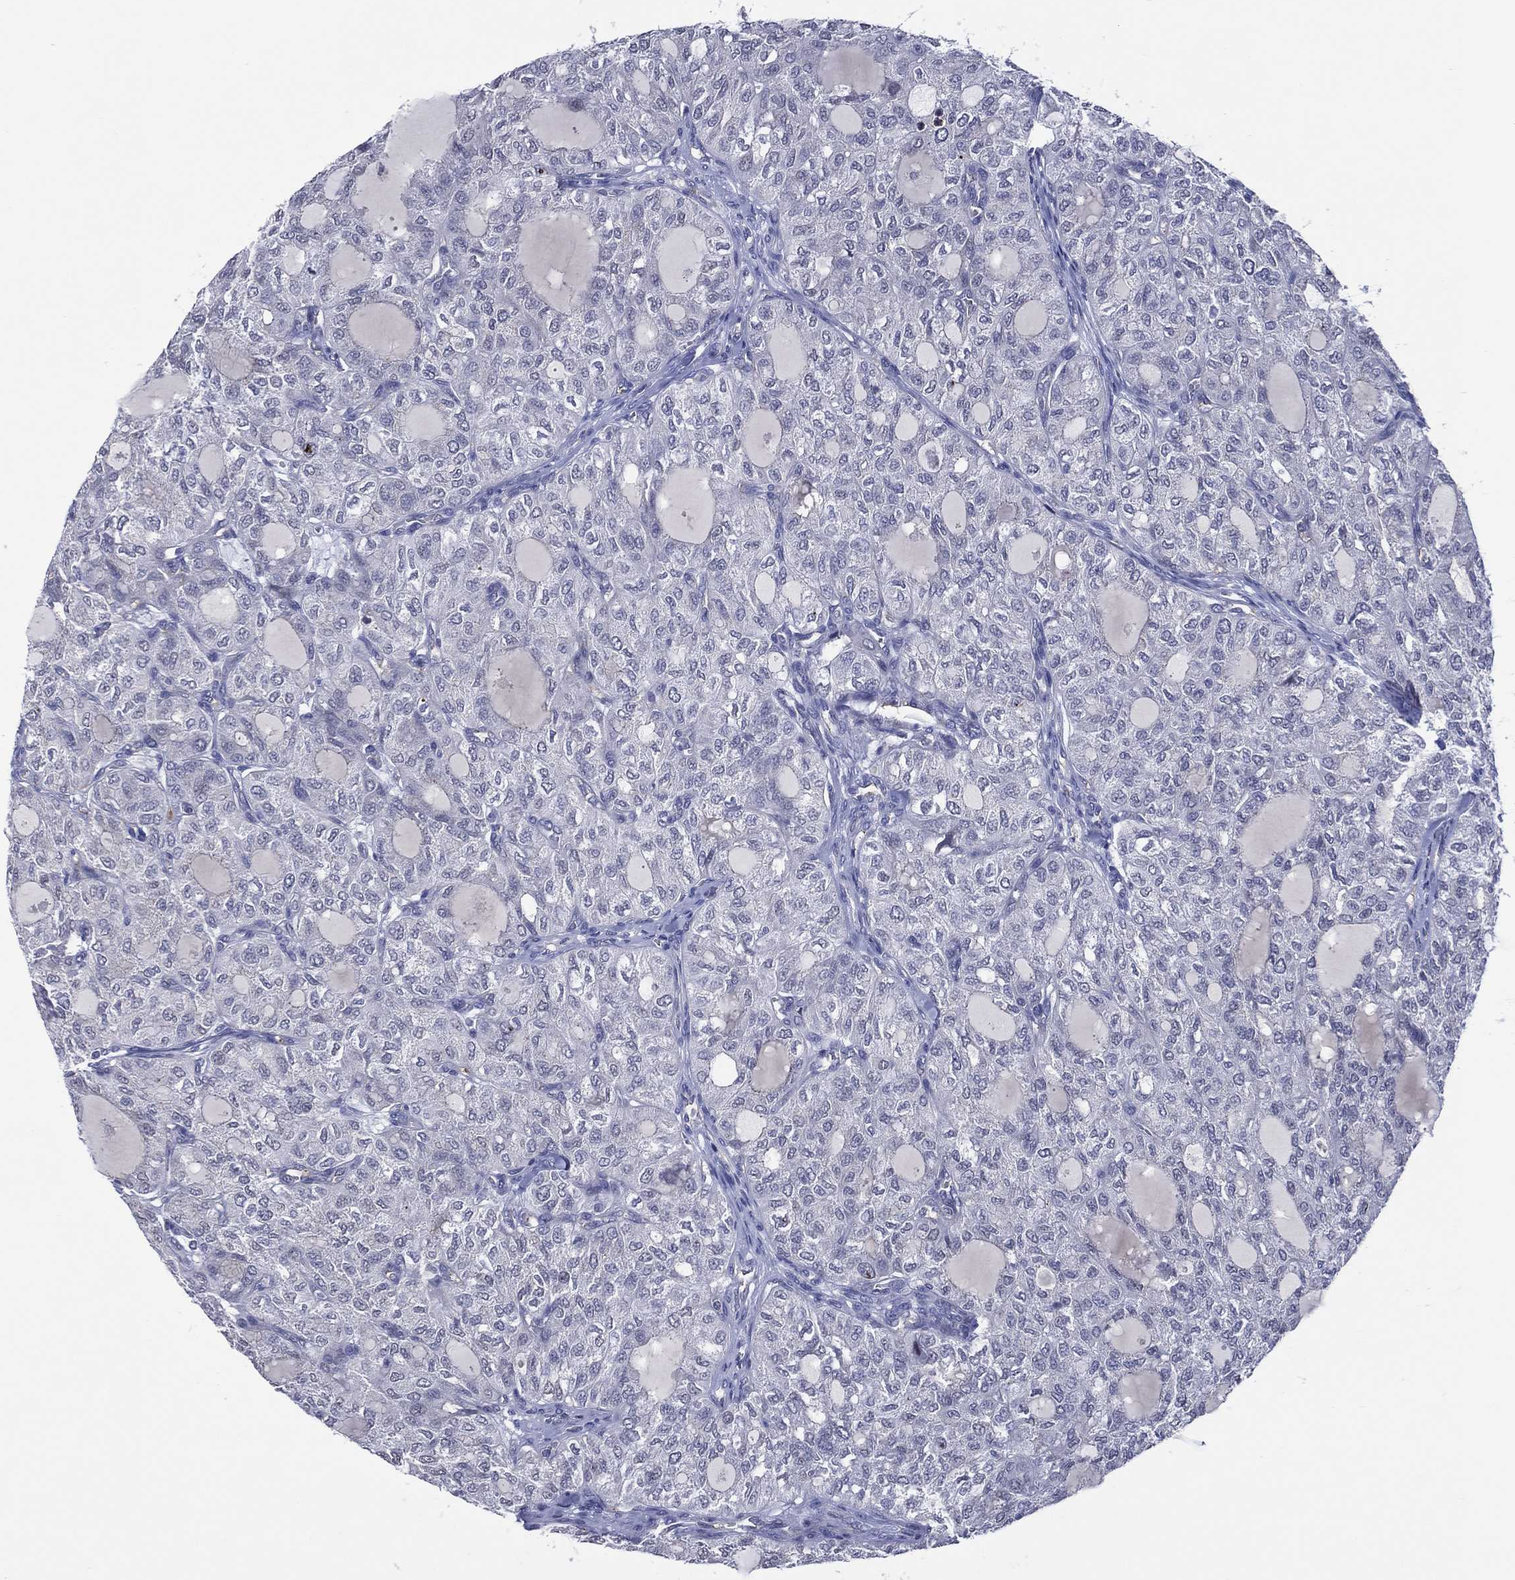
{"staining": {"intensity": "negative", "quantity": "none", "location": "none"}, "tissue": "thyroid cancer", "cell_type": "Tumor cells", "image_type": "cancer", "snomed": [{"axis": "morphology", "description": "Follicular adenoma carcinoma, NOS"}, {"axis": "topography", "description": "Thyroid gland"}], "caption": "Thyroid cancer was stained to show a protein in brown. There is no significant staining in tumor cells. (Brightfield microscopy of DAB immunohistochemistry (IHC) at high magnification).", "gene": "TRIM31", "patient": {"sex": "male", "age": 75}}